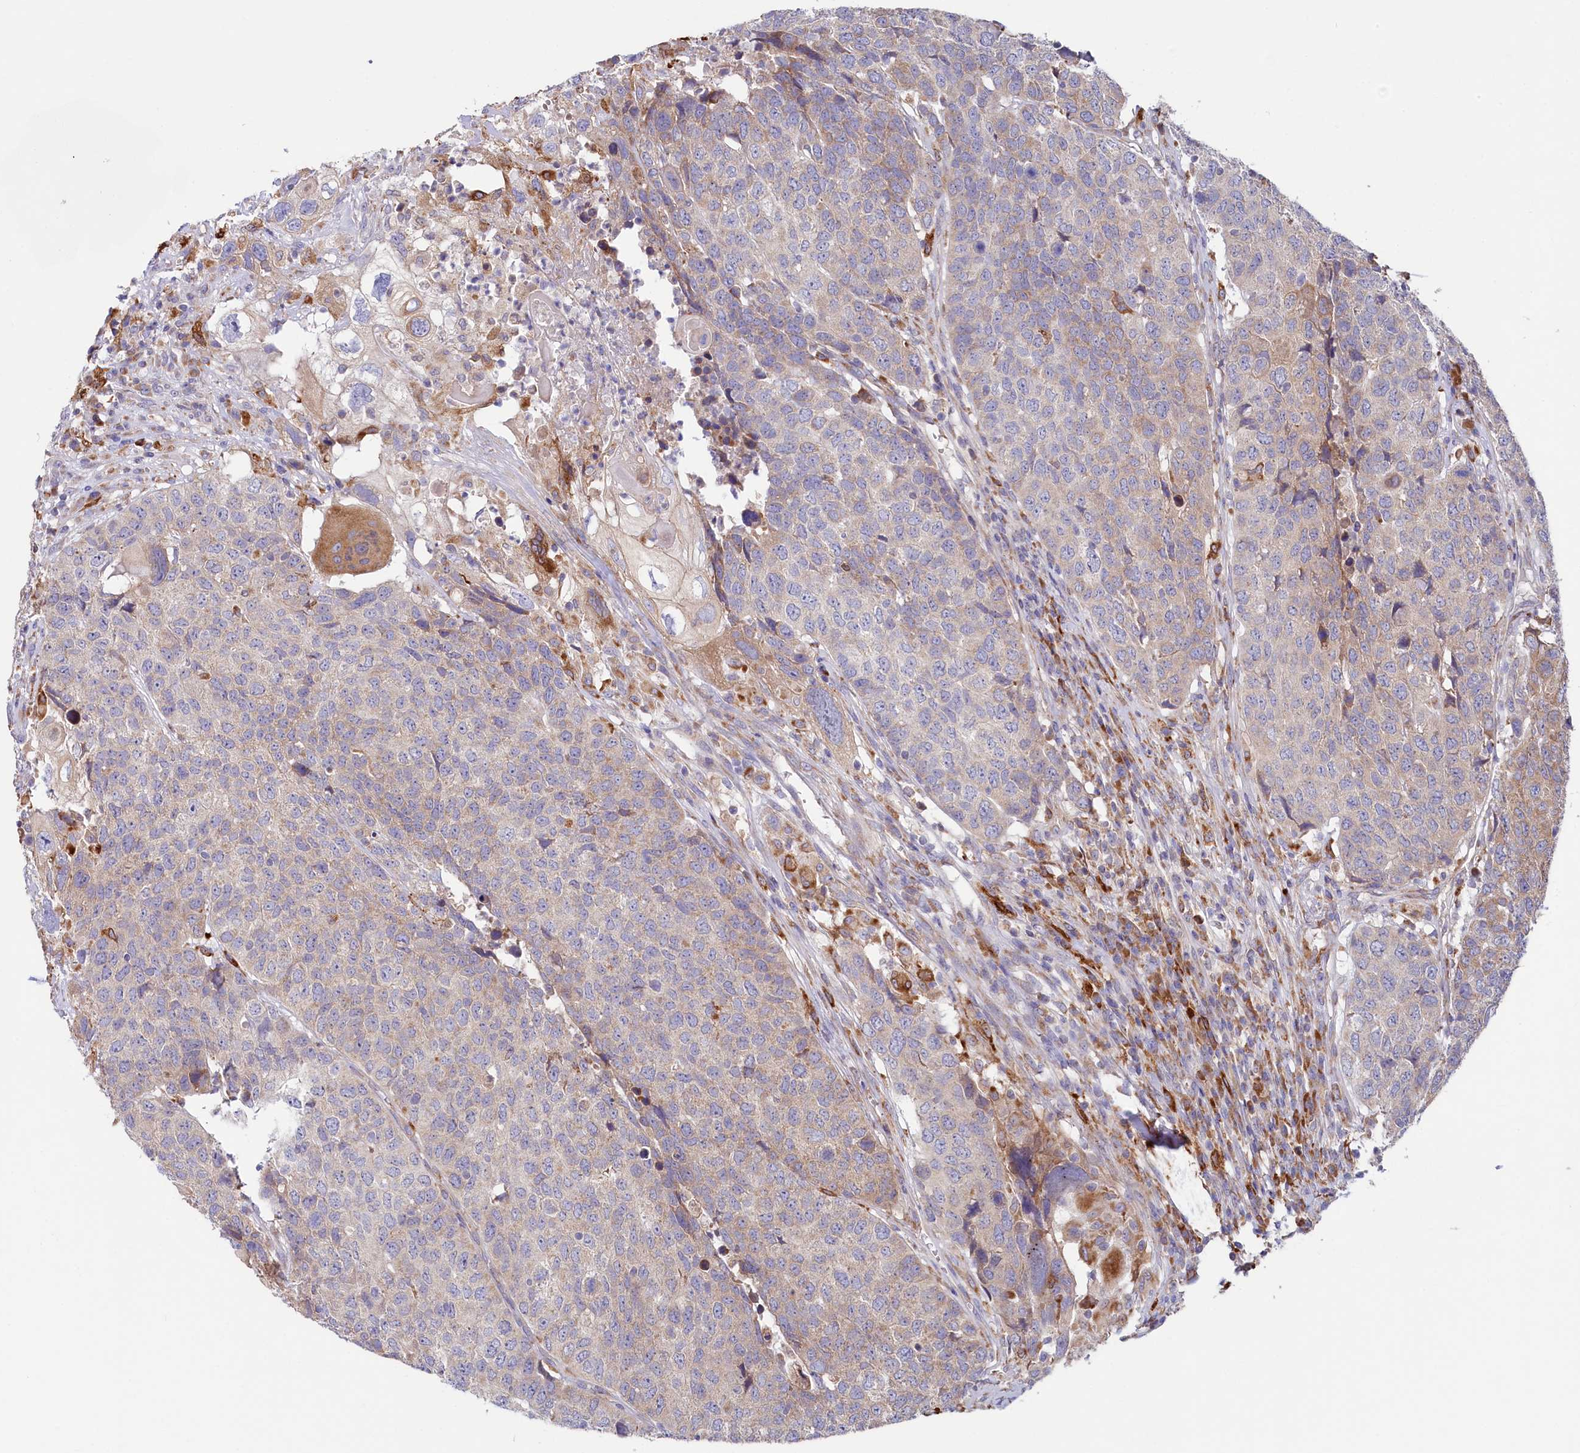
{"staining": {"intensity": "weak", "quantity": "<25%", "location": "cytoplasmic/membranous"}, "tissue": "head and neck cancer", "cell_type": "Tumor cells", "image_type": "cancer", "snomed": [{"axis": "morphology", "description": "Squamous cell carcinoma, NOS"}, {"axis": "topography", "description": "Head-Neck"}], "caption": "There is no significant positivity in tumor cells of head and neck squamous cell carcinoma. The staining is performed using DAB (3,3'-diaminobenzidine) brown chromogen with nuclei counter-stained in using hematoxylin.", "gene": "CHID1", "patient": {"sex": "male", "age": 66}}